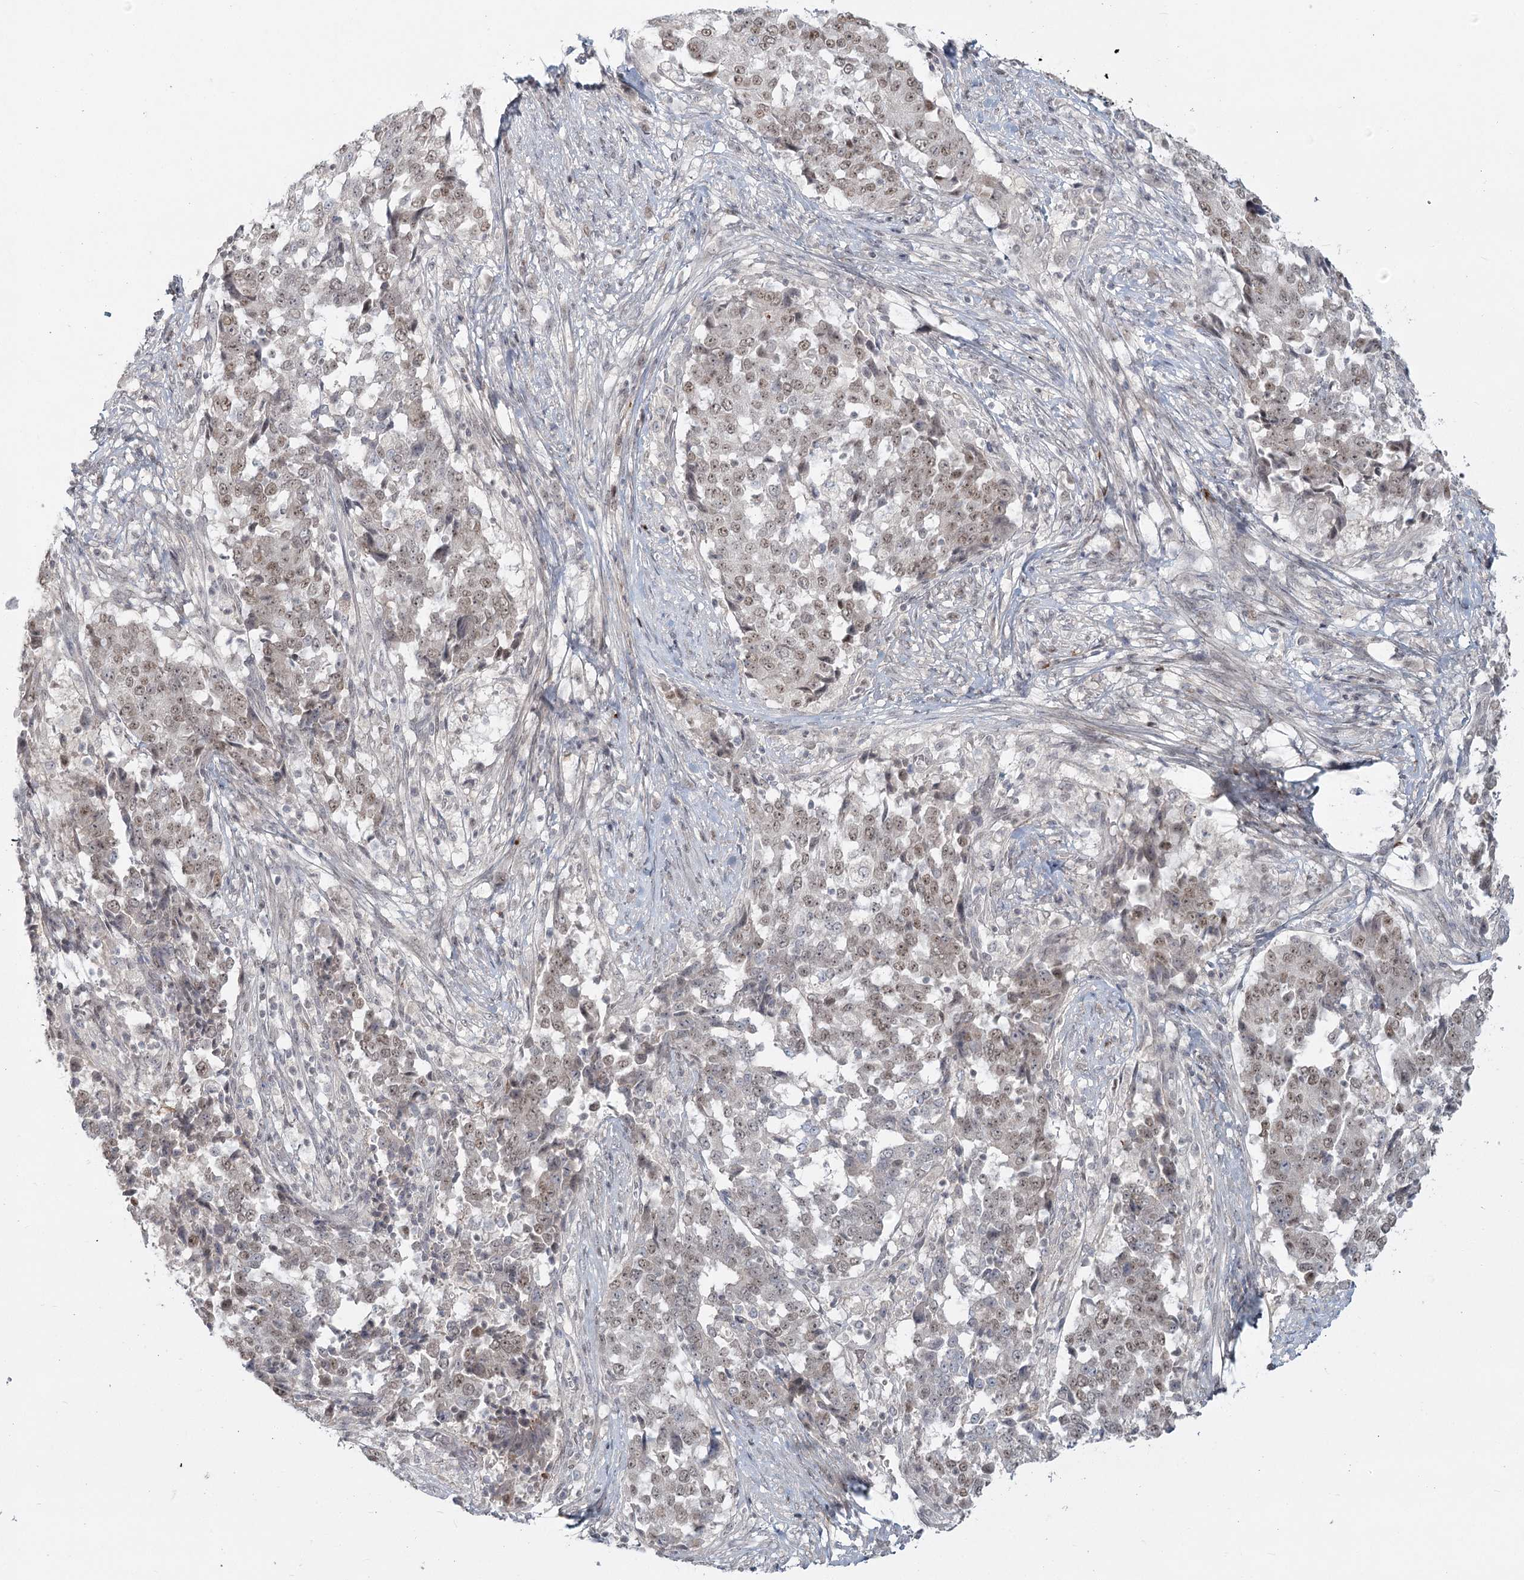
{"staining": {"intensity": "moderate", "quantity": "25%-75%", "location": "nuclear"}, "tissue": "stomach cancer", "cell_type": "Tumor cells", "image_type": "cancer", "snomed": [{"axis": "morphology", "description": "Adenocarcinoma, NOS"}, {"axis": "topography", "description": "Stomach"}], "caption": "This is an image of immunohistochemistry (IHC) staining of stomach cancer, which shows moderate positivity in the nuclear of tumor cells.", "gene": "R3HCC1L", "patient": {"sex": "male", "age": 59}}